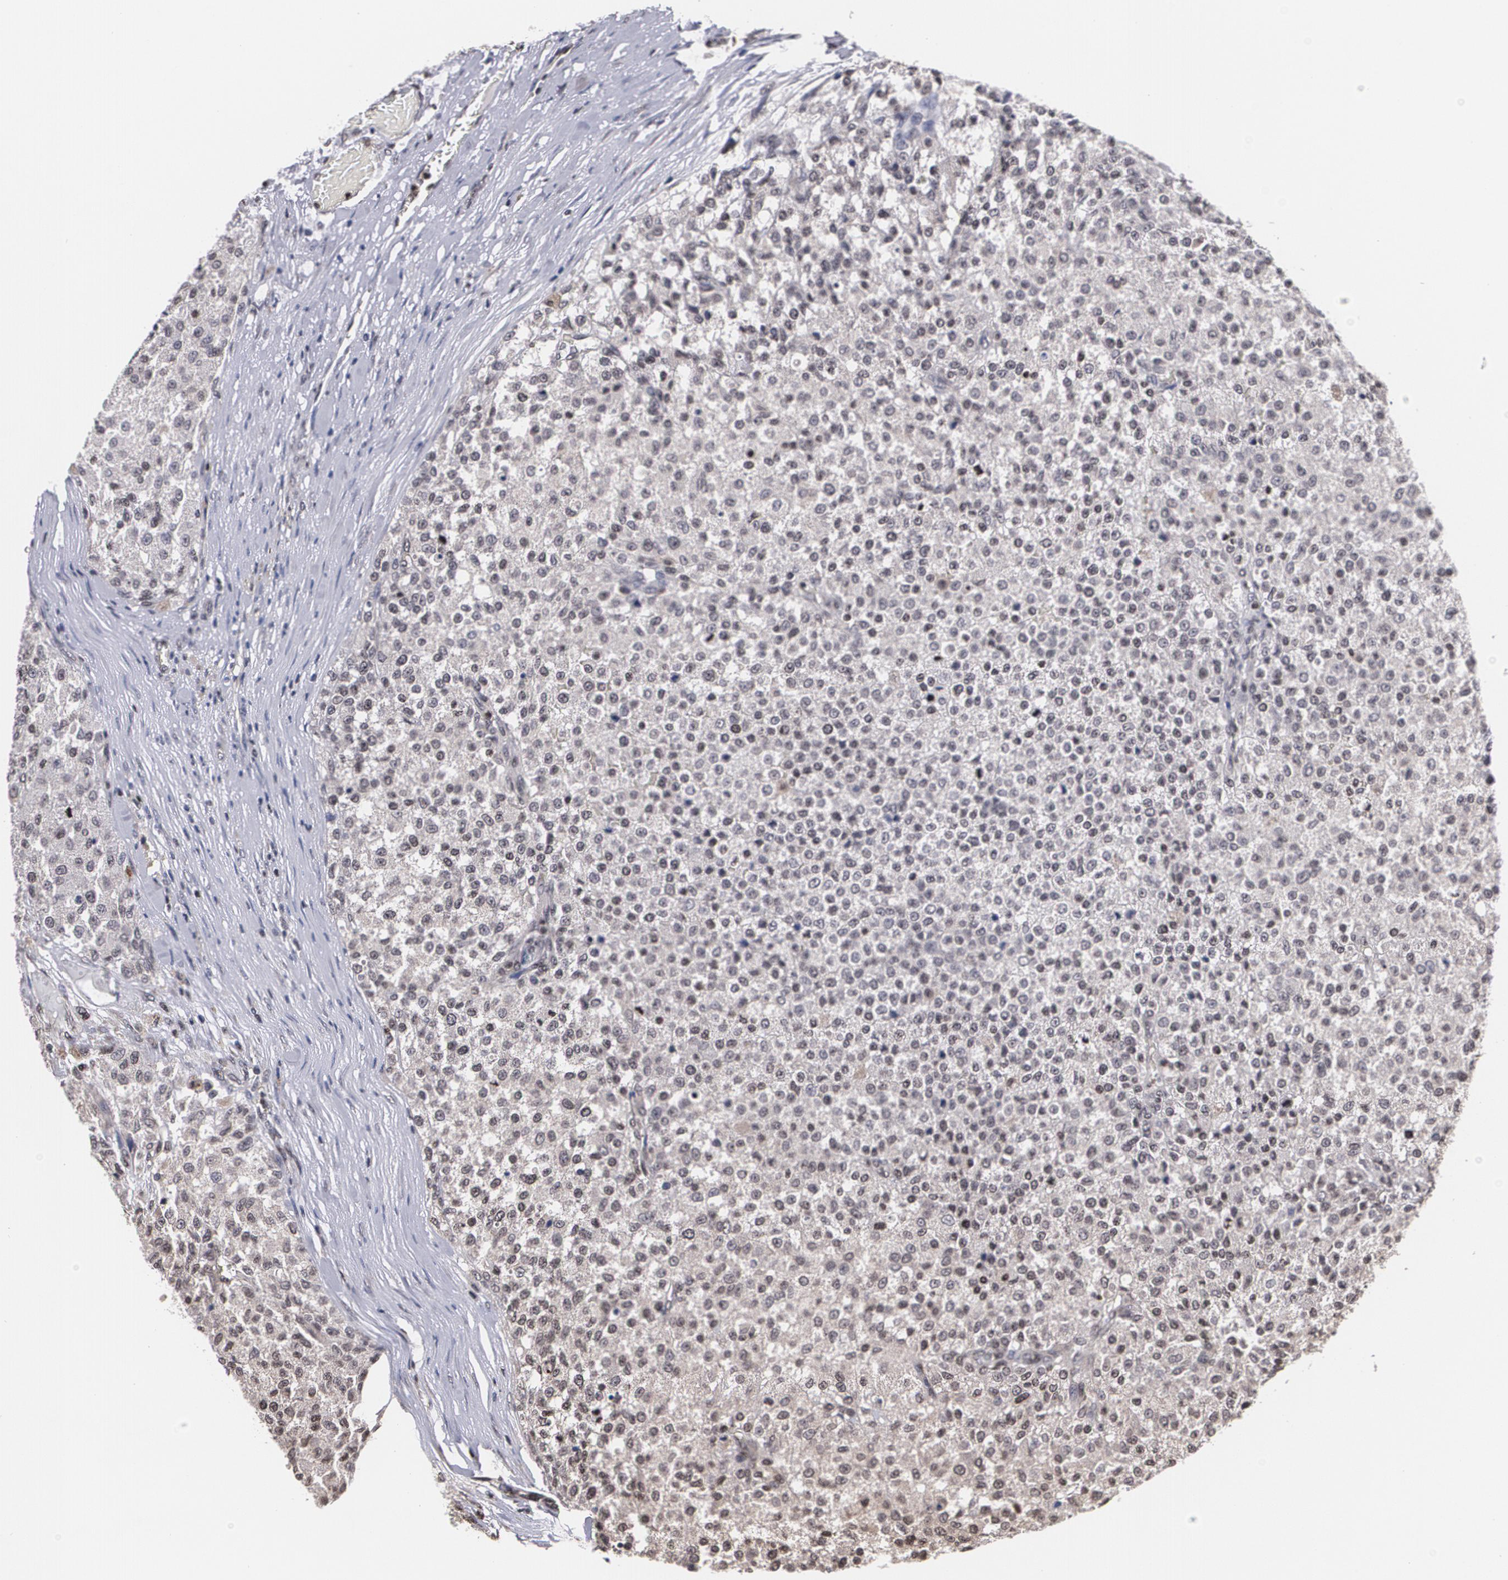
{"staining": {"intensity": "negative", "quantity": "none", "location": "none"}, "tissue": "testis cancer", "cell_type": "Tumor cells", "image_type": "cancer", "snomed": [{"axis": "morphology", "description": "Seminoma, NOS"}, {"axis": "topography", "description": "Testis"}], "caption": "Immunohistochemistry (IHC) micrograph of human testis seminoma stained for a protein (brown), which exhibits no expression in tumor cells. (DAB IHC visualized using brightfield microscopy, high magnification).", "gene": "MVP", "patient": {"sex": "male", "age": 59}}